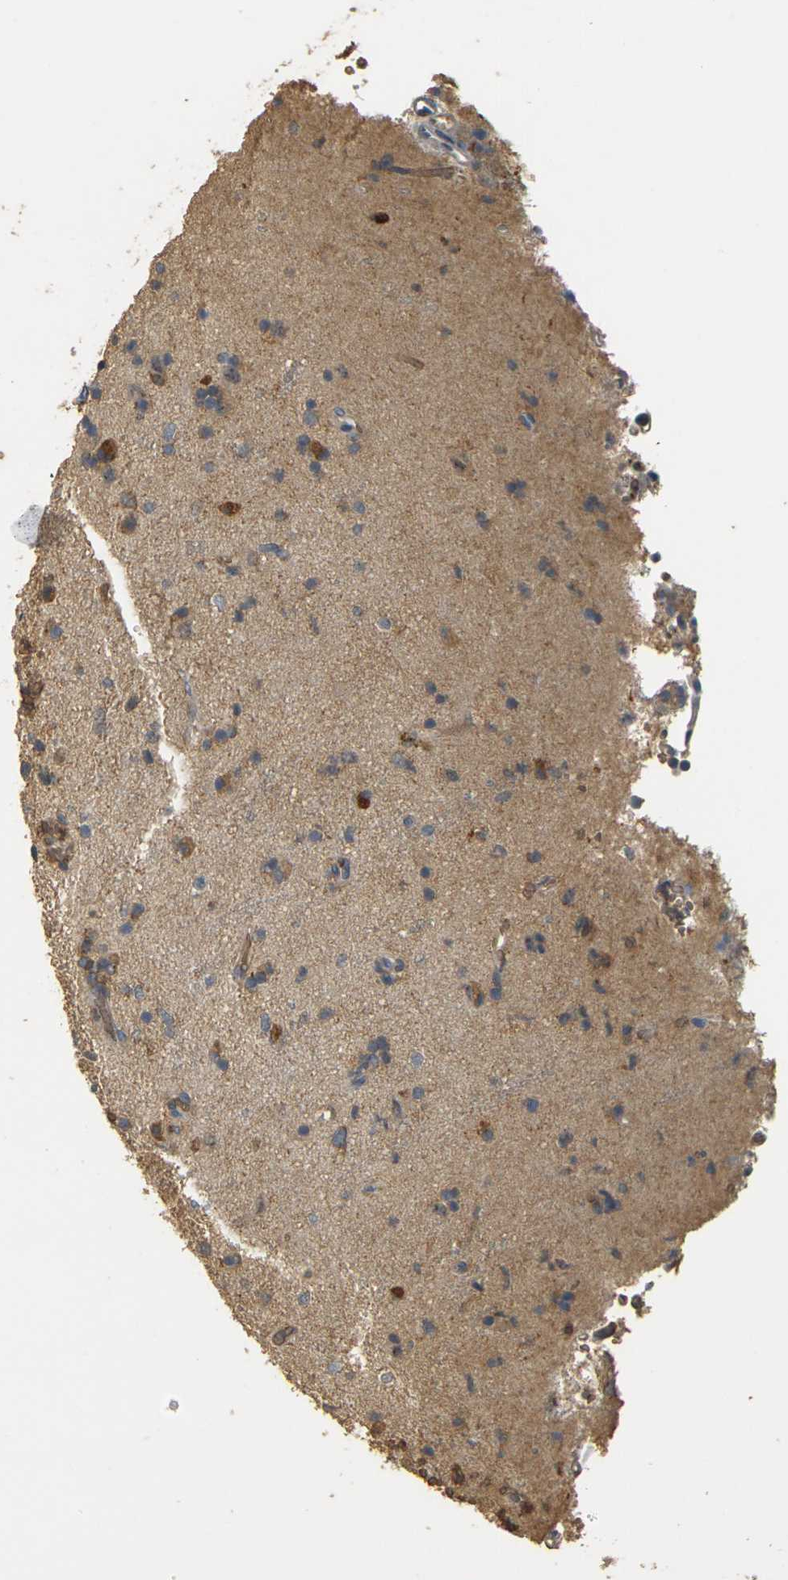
{"staining": {"intensity": "moderate", "quantity": "25%-75%", "location": "cytoplasmic/membranous"}, "tissue": "glioma", "cell_type": "Tumor cells", "image_type": "cancer", "snomed": [{"axis": "morphology", "description": "Glioma, malignant, High grade"}, {"axis": "topography", "description": "Brain"}], "caption": "A histopathology image of glioma stained for a protein demonstrates moderate cytoplasmic/membranous brown staining in tumor cells.", "gene": "MEGF9", "patient": {"sex": "male", "age": 47}}